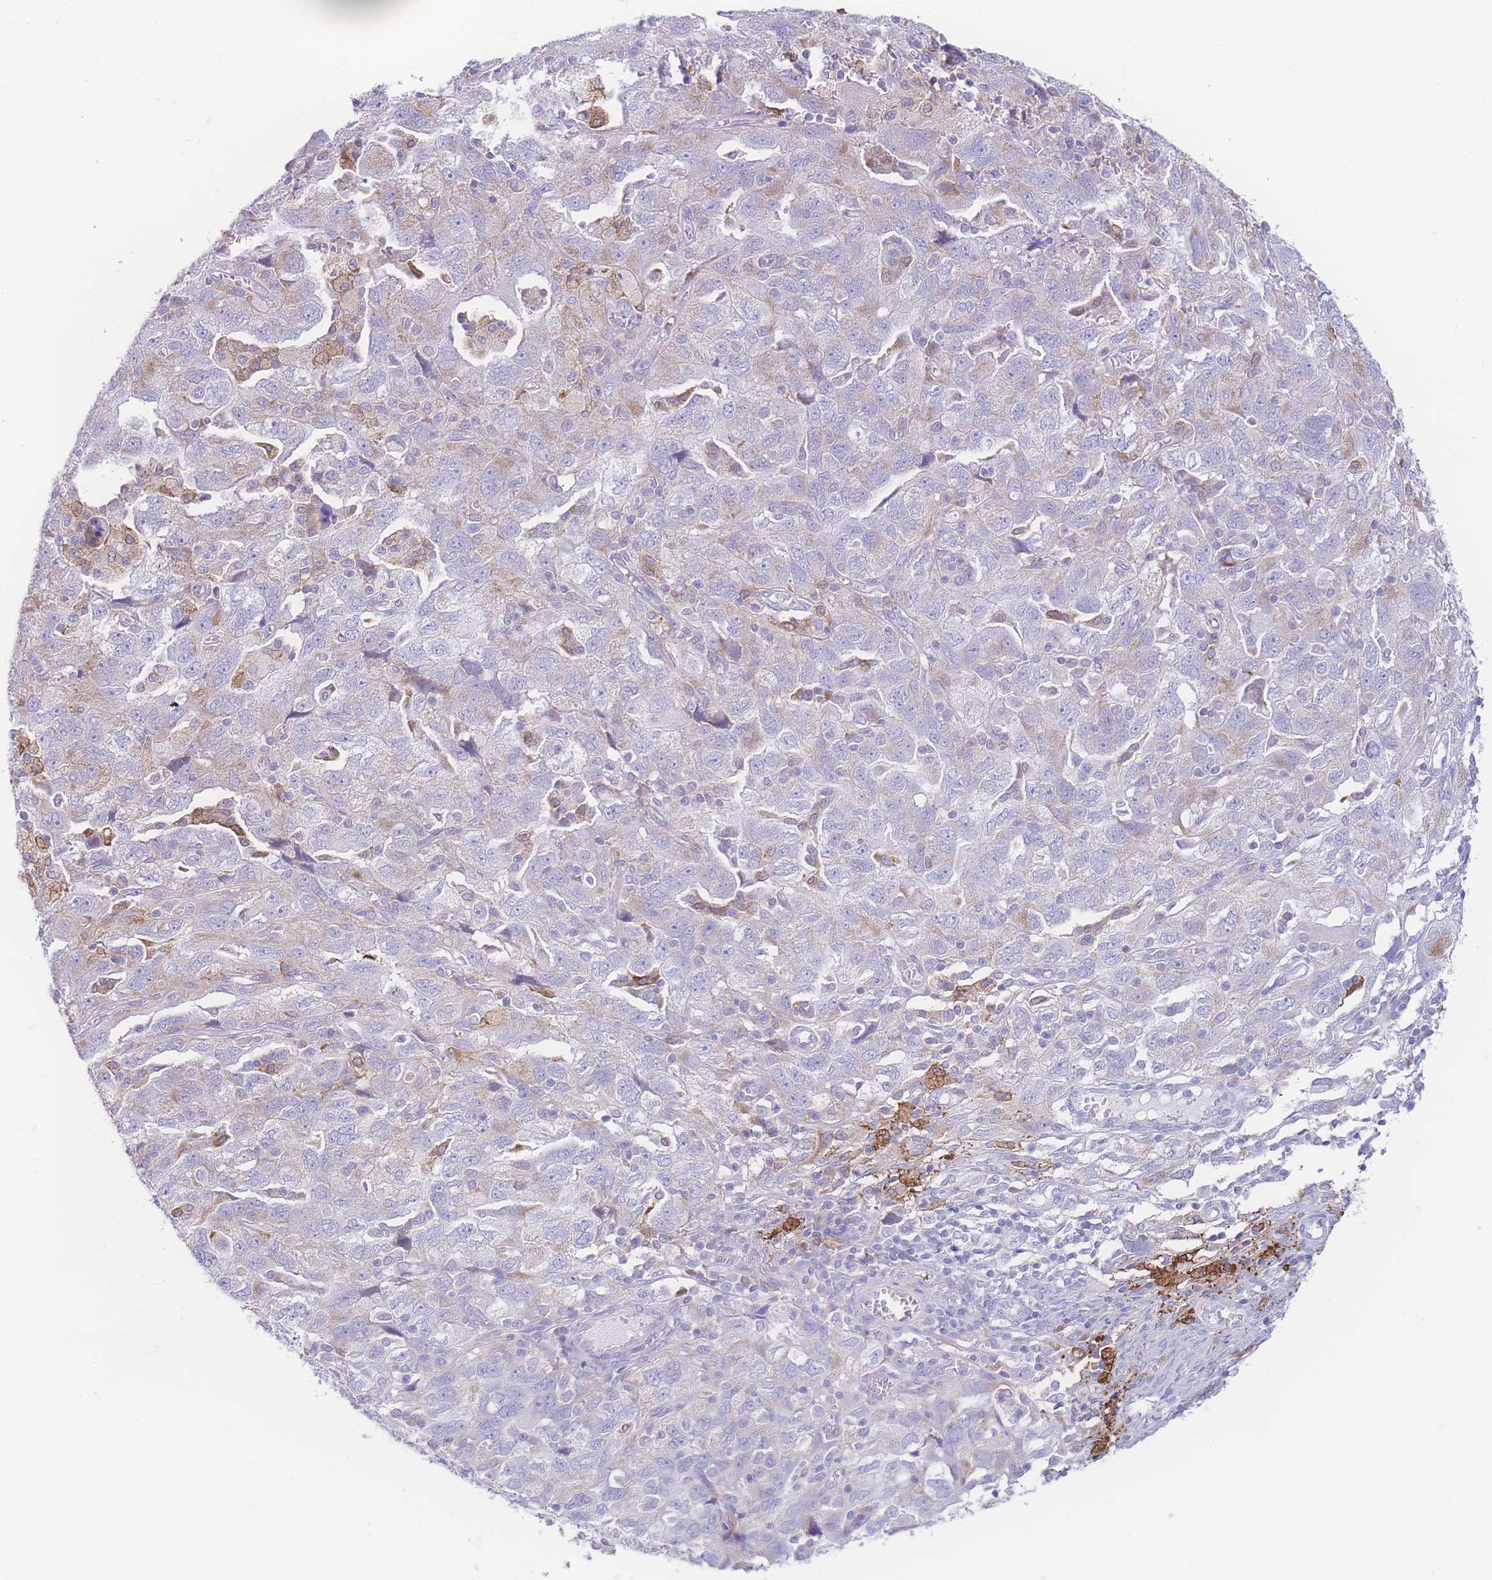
{"staining": {"intensity": "weak", "quantity": "<25%", "location": "cytoplasmic/membranous"}, "tissue": "ovarian cancer", "cell_type": "Tumor cells", "image_type": "cancer", "snomed": [{"axis": "morphology", "description": "Carcinoma, NOS"}, {"axis": "morphology", "description": "Cystadenocarcinoma, serous, NOS"}, {"axis": "topography", "description": "Ovary"}], "caption": "IHC photomicrograph of neoplastic tissue: human ovarian cancer stained with DAB (3,3'-diaminobenzidine) shows no significant protein expression in tumor cells.", "gene": "NBEAL1", "patient": {"sex": "female", "age": 69}}